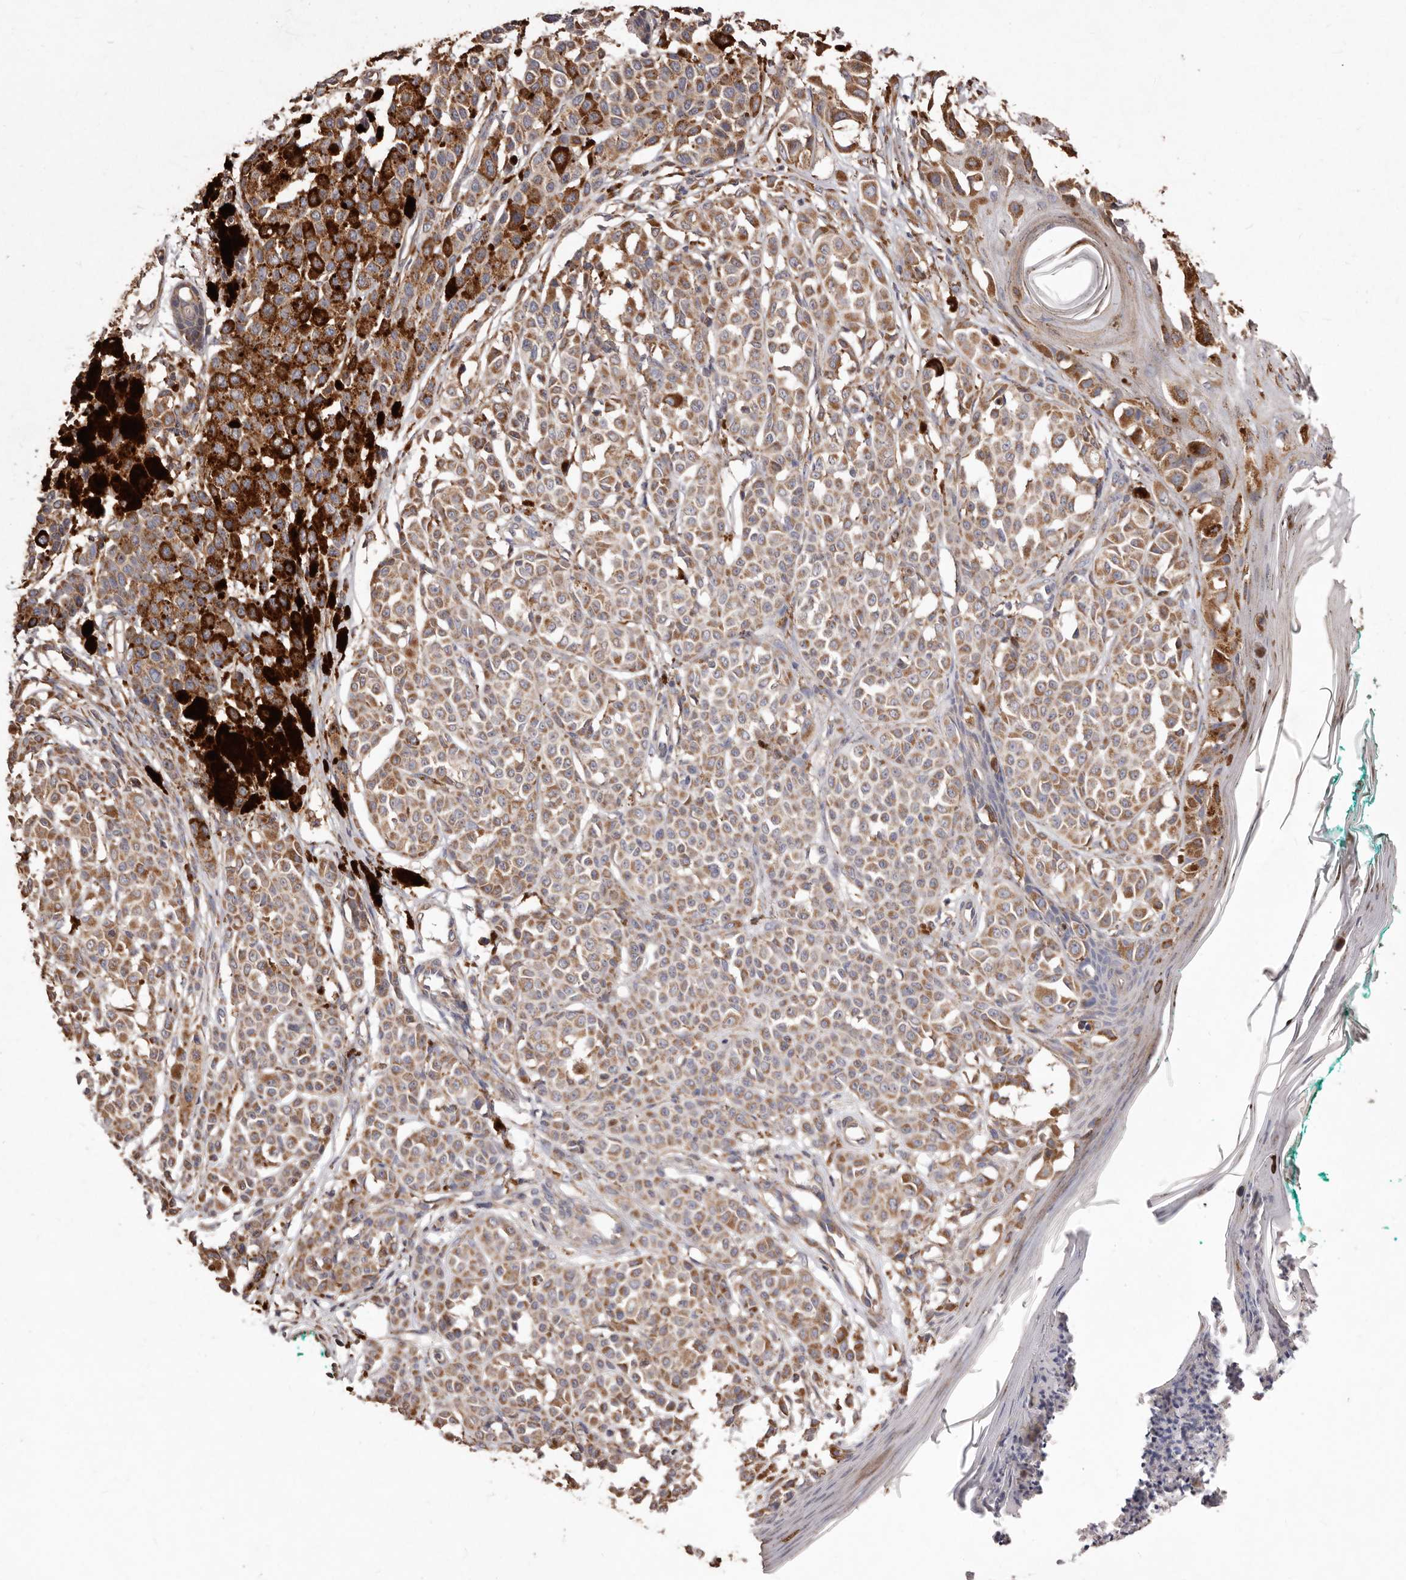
{"staining": {"intensity": "moderate", "quantity": ">75%", "location": "cytoplasmic/membranous"}, "tissue": "melanoma", "cell_type": "Tumor cells", "image_type": "cancer", "snomed": [{"axis": "morphology", "description": "Malignant melanoma, NOS"}, {"axis": "topography", "description": "Skin of leg"}], "caption": "Melanoma tissue shows moderate cytoplasmic/membranous expression in about >75% of tumor cells", "gene": "STEAP2", "patient": {"sex": "female", "age": 72}}